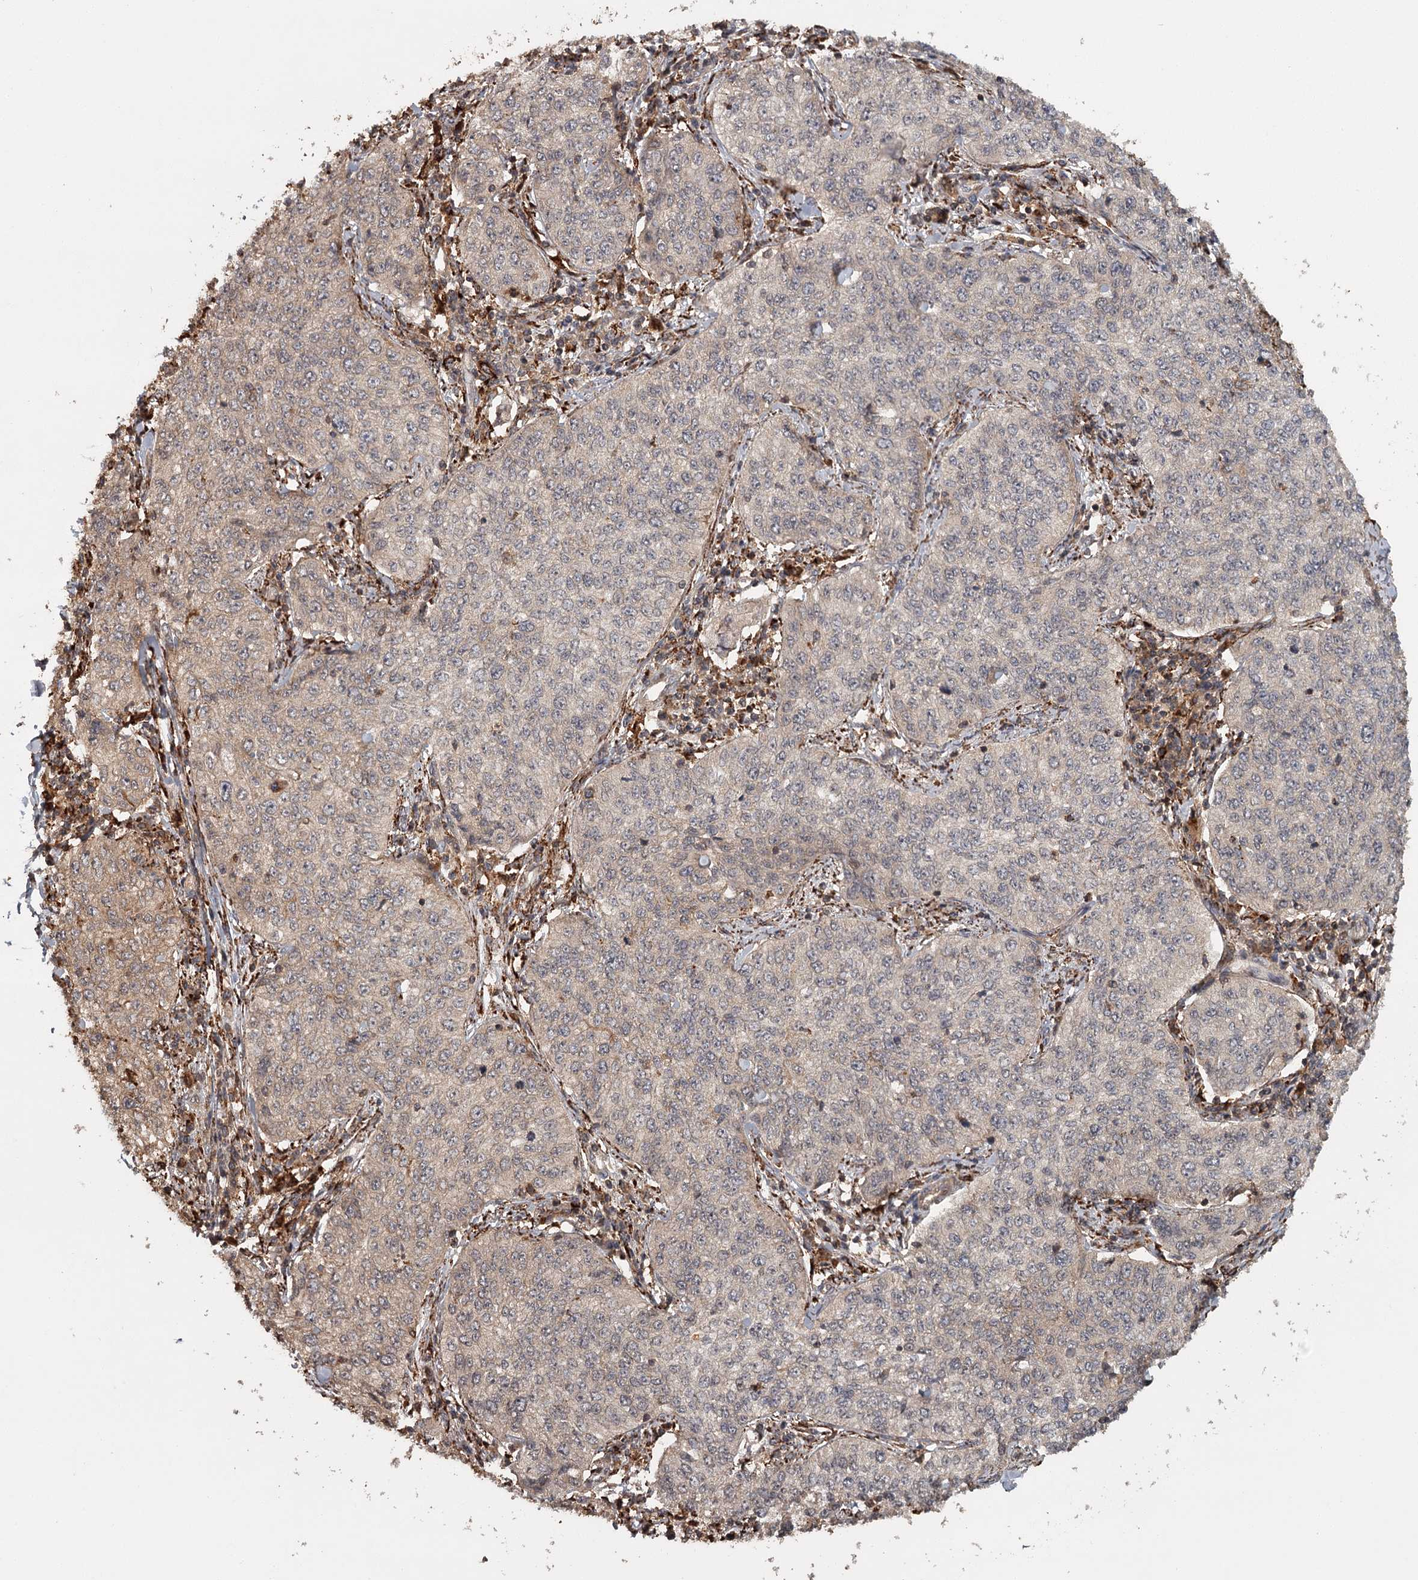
{"staining": {"intensity": "weak", "quantity": "<25%", "location": "cytoplasmic/membranous"}, "tissue": "cervical cancer", "cell_type": "Tumor cells", "image_type": "cancer", "snomed": [{"axis": "morphology", "description": "Squamous cell carcinoma, NOS"}, {"axis": "topography", "description": "Cervix"}], "caption": "Tumor cells show no significant positivity in cervical cancer.", "gene": "FAXC", "patient": {"sex": "female", "age": 35}}